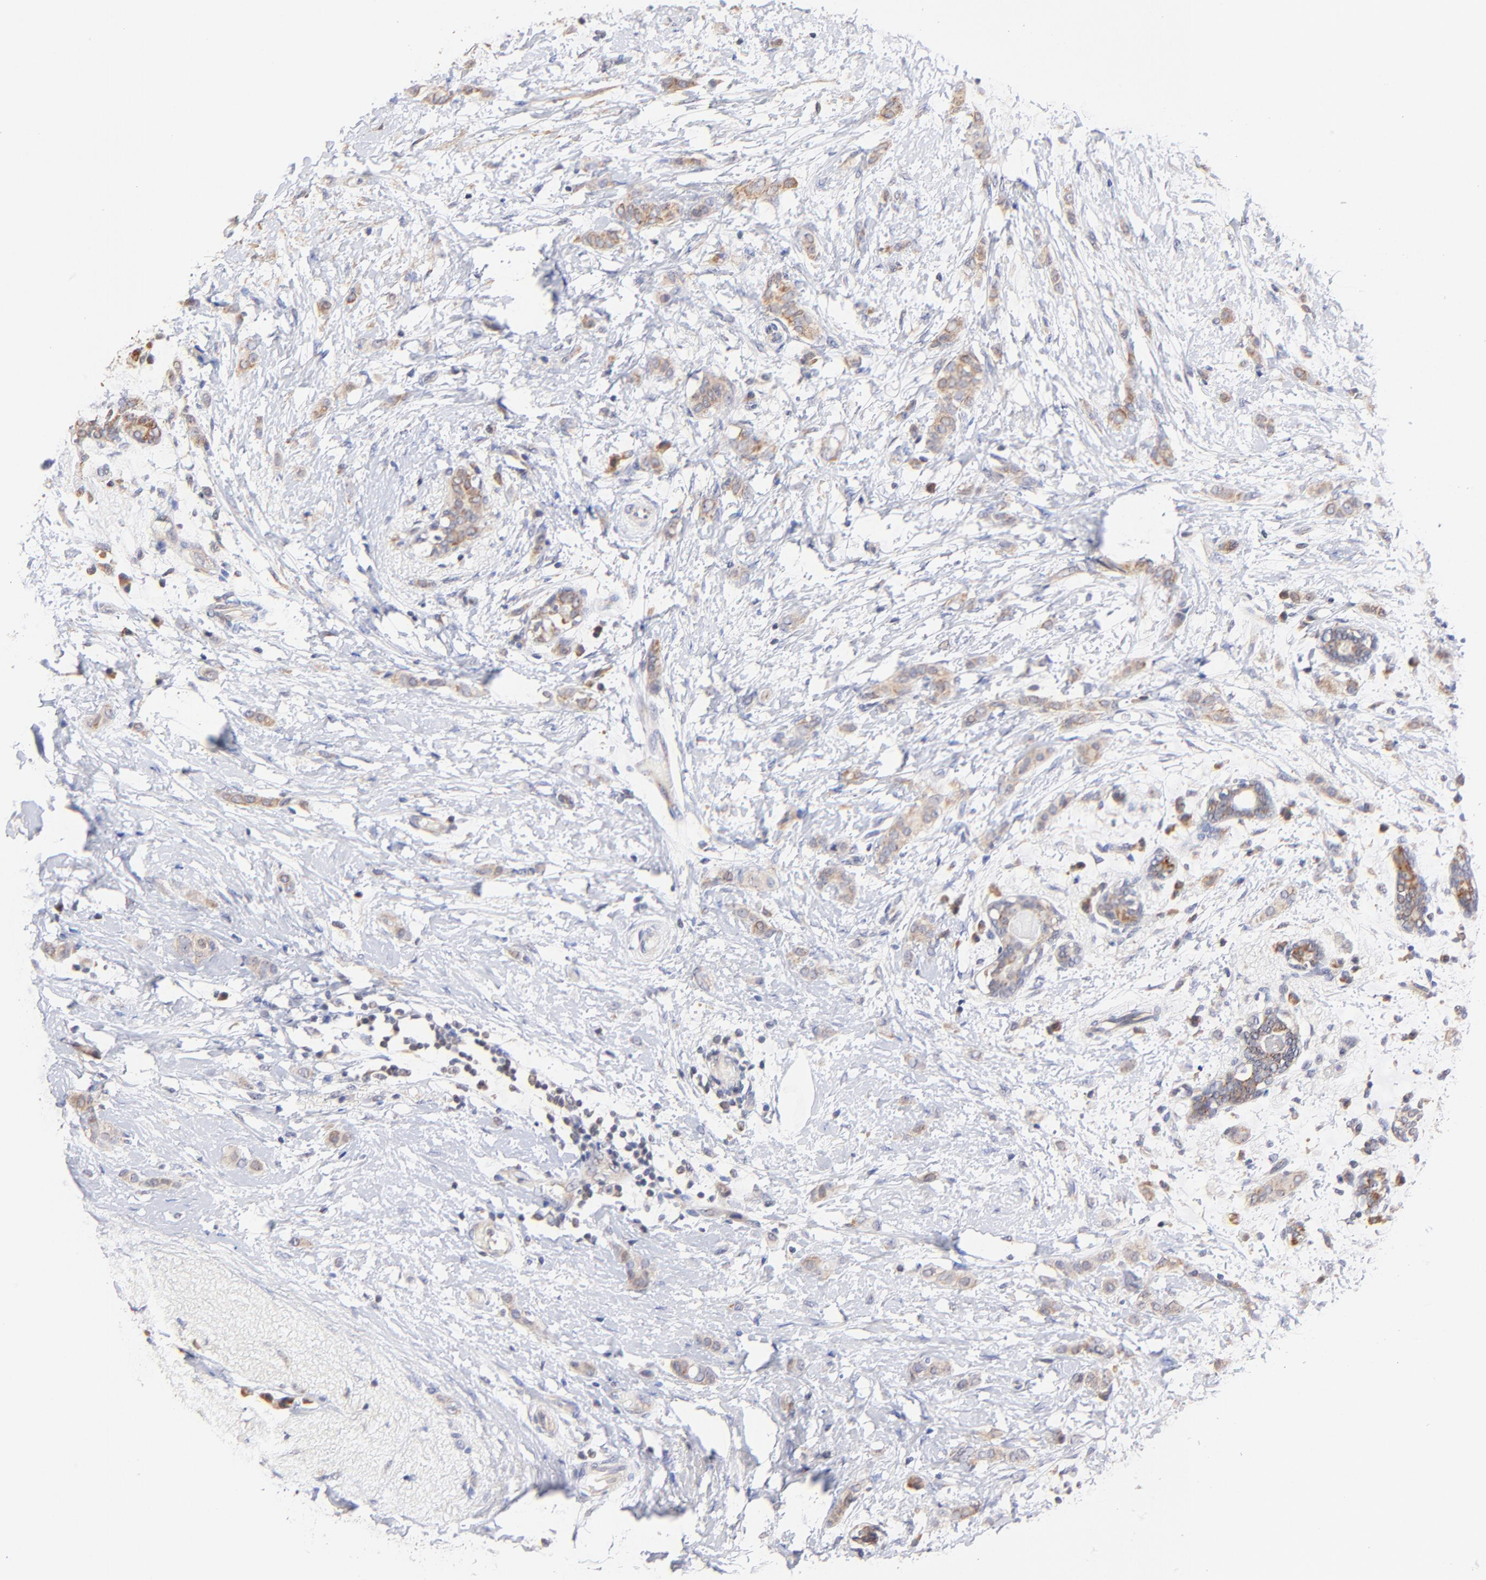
{"staining": {"intensity": "moderate", "quantity": ">75%", "location": "cytoplasmic/membranous"}, "tissue": "breast cancer", "cell_type": "Tumor cells", "image_type": "cancer", "snomed": [{"axis": "morphology", "description": "Lobular carcinoma"}, {"axis": "topography", "description": "Breast"}], "caption": "Immunohistochemical staining of human breast lobular carcinoma shows medium levels of moderate cytoplasmic/membranous protein staining in about >75% of tumor cells. The protein of interest is stained brown, and the nuclei are stained in blue (DAB (3,3'-diaminobenzidine) IHC with brightfield microscopy, high magnification).", "gene": "BBOF1", "patient": {"sex": "female", "age": 55}}